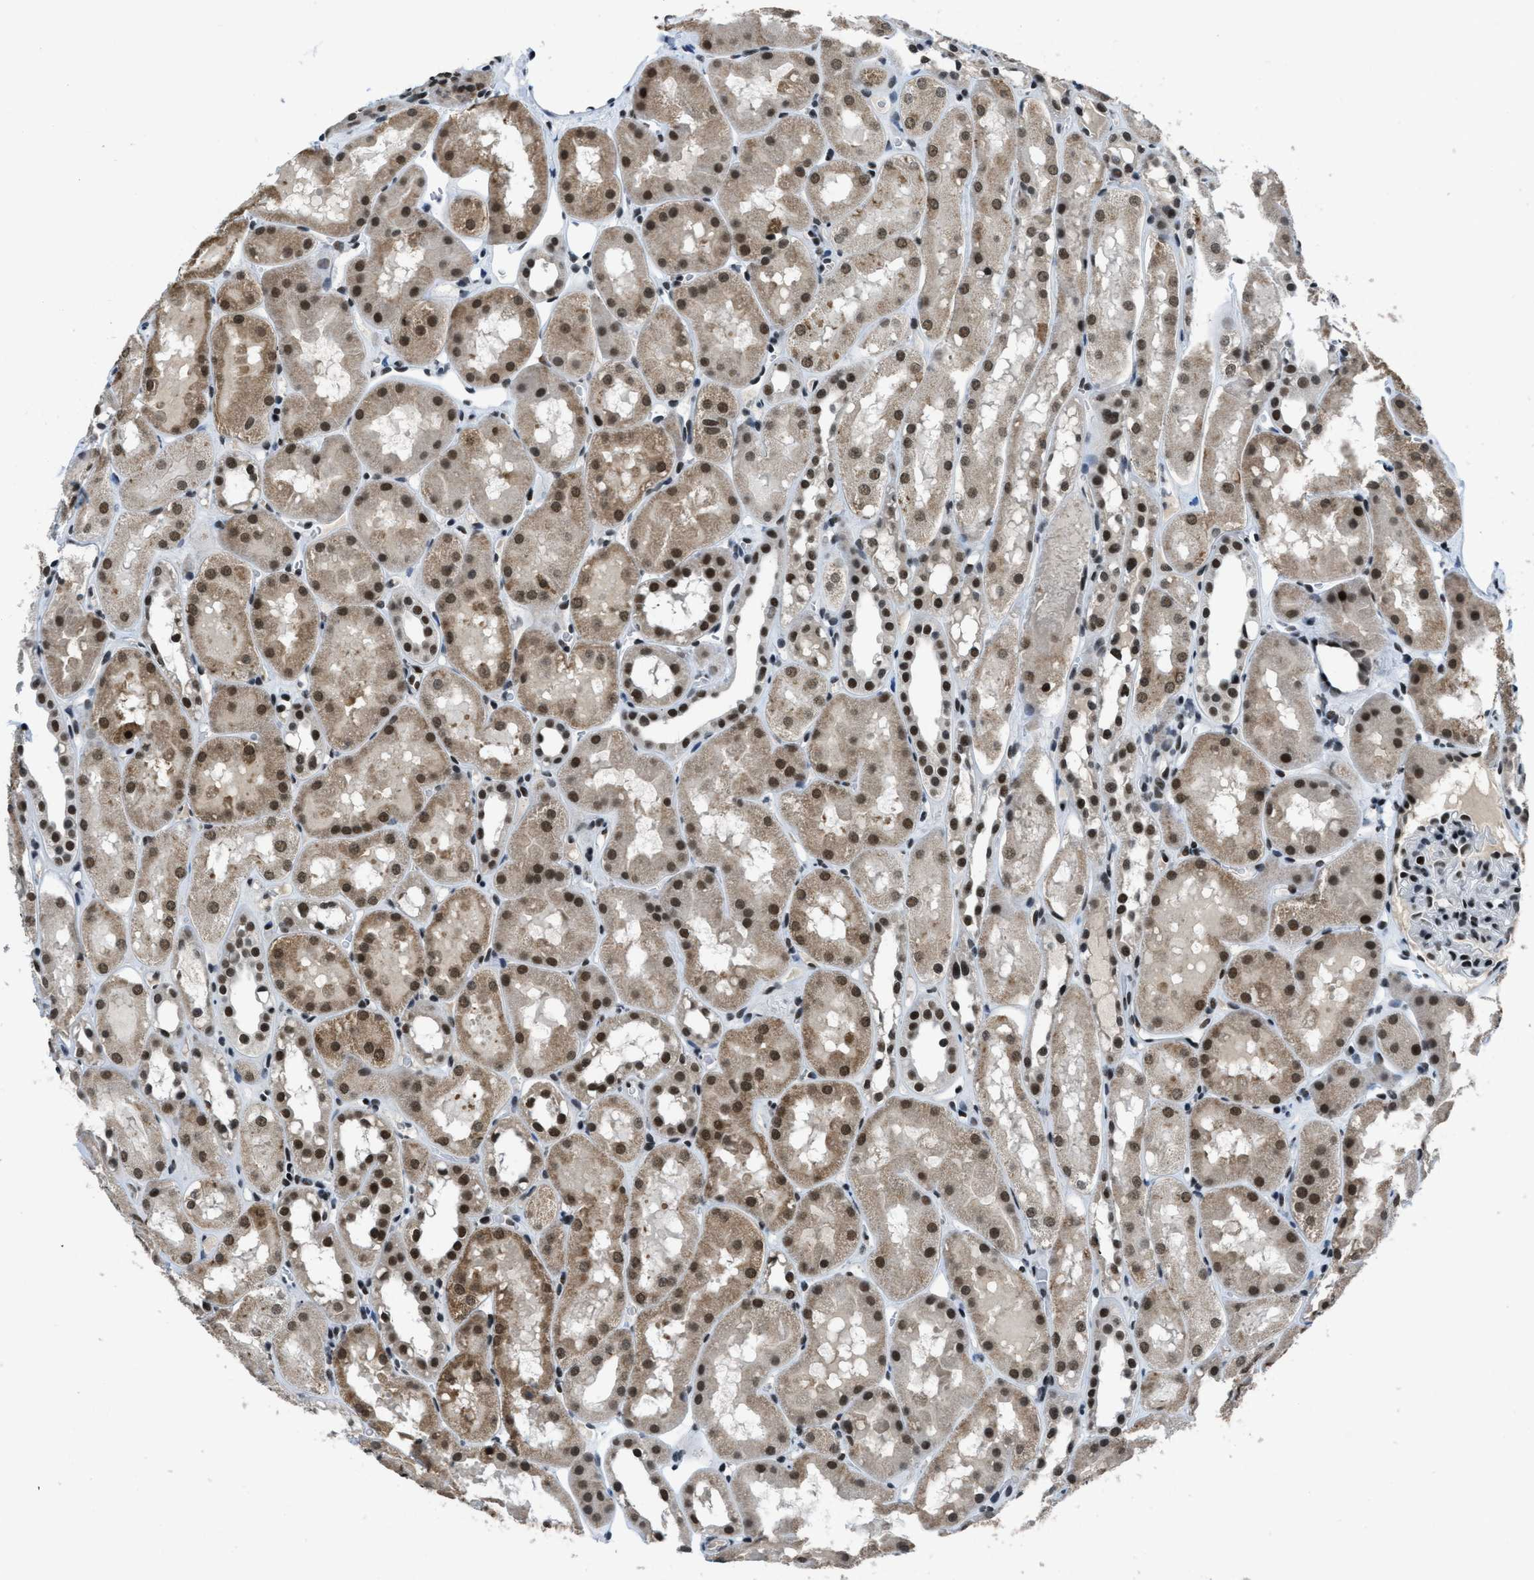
{"staining": {"intensity": "strong", "quantity": ">75%", "location": "nuclear"}, "tissue": "kidney", "cell_type": "Cells in glomeruli", "image_type": "normal", "snomed": [{"axis": "morphology", "description": "Normal tissue, NOS"}, {"axis": "topography", "description": "Kidney"}, {"axis": "topography", "description": "Urinary bladder"}], "caption": "Kidney stained for a protein (brown) demonstrates strong nuclear positive expression in approximately >75% of cells in glomeruli.", "gene": "GATAD2B", "patient": {"sex": "male", "age": 16}}